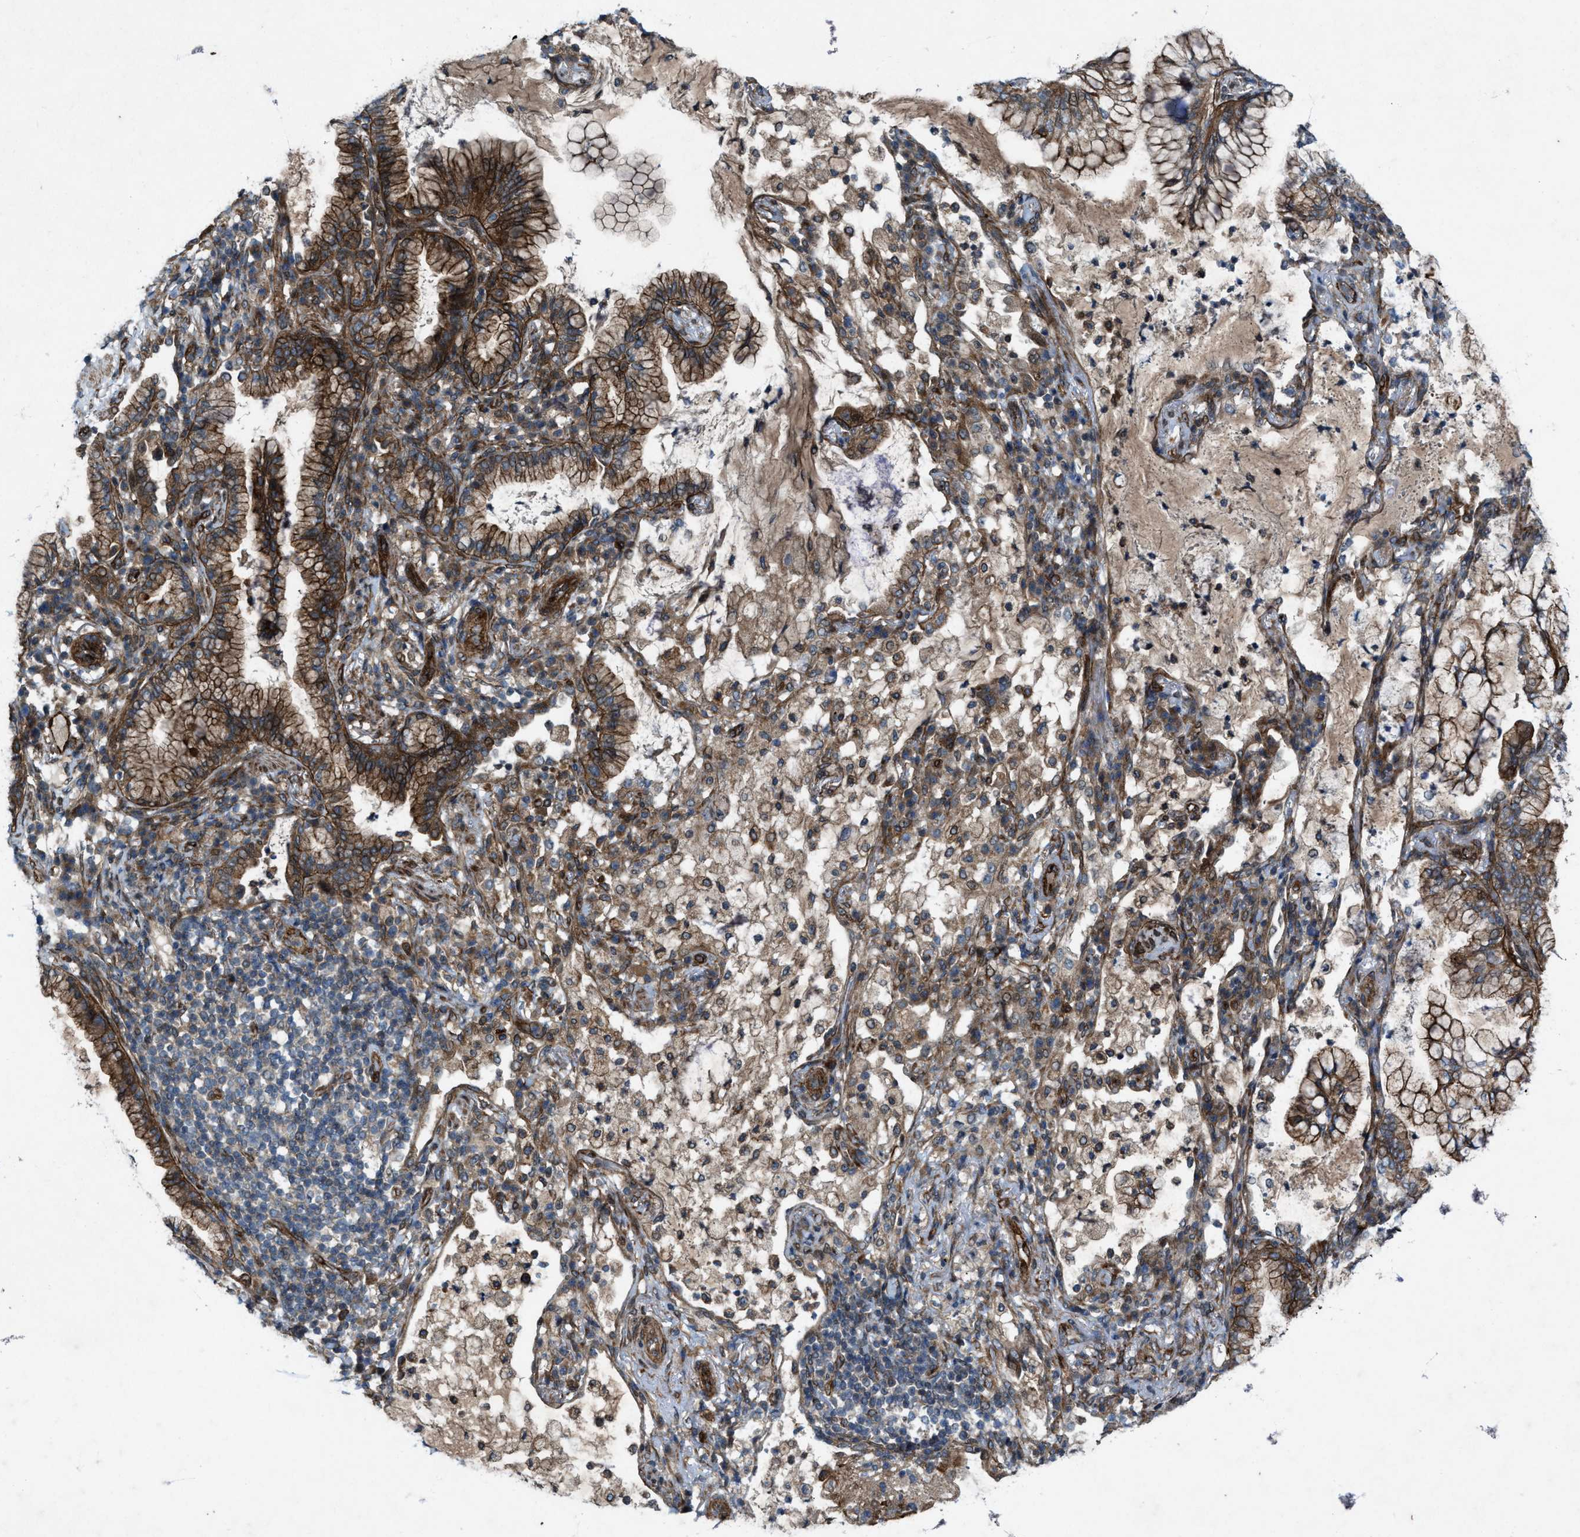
{"staining": {"intensity": "moderate", "quantity": ">75%", "location": "cytoplasmic/membranous"}, "tissue": "lung cancer", "cell_type": "Tumor cells", "image_type": "cancer", "snomed": [{"axis": "morphology", "description": "Adenocarcinoma, NOS"}, {"axis": "topography", "description": "Lung"}], "caption": "Immunohistochemical staining of adenocarcinoma (lung) shows moderate cytoplasmic/membranous protein expression in about >75% of tumor cells.", "gene": "URGCP", "patient": {"sex": "female", "age": 70}}